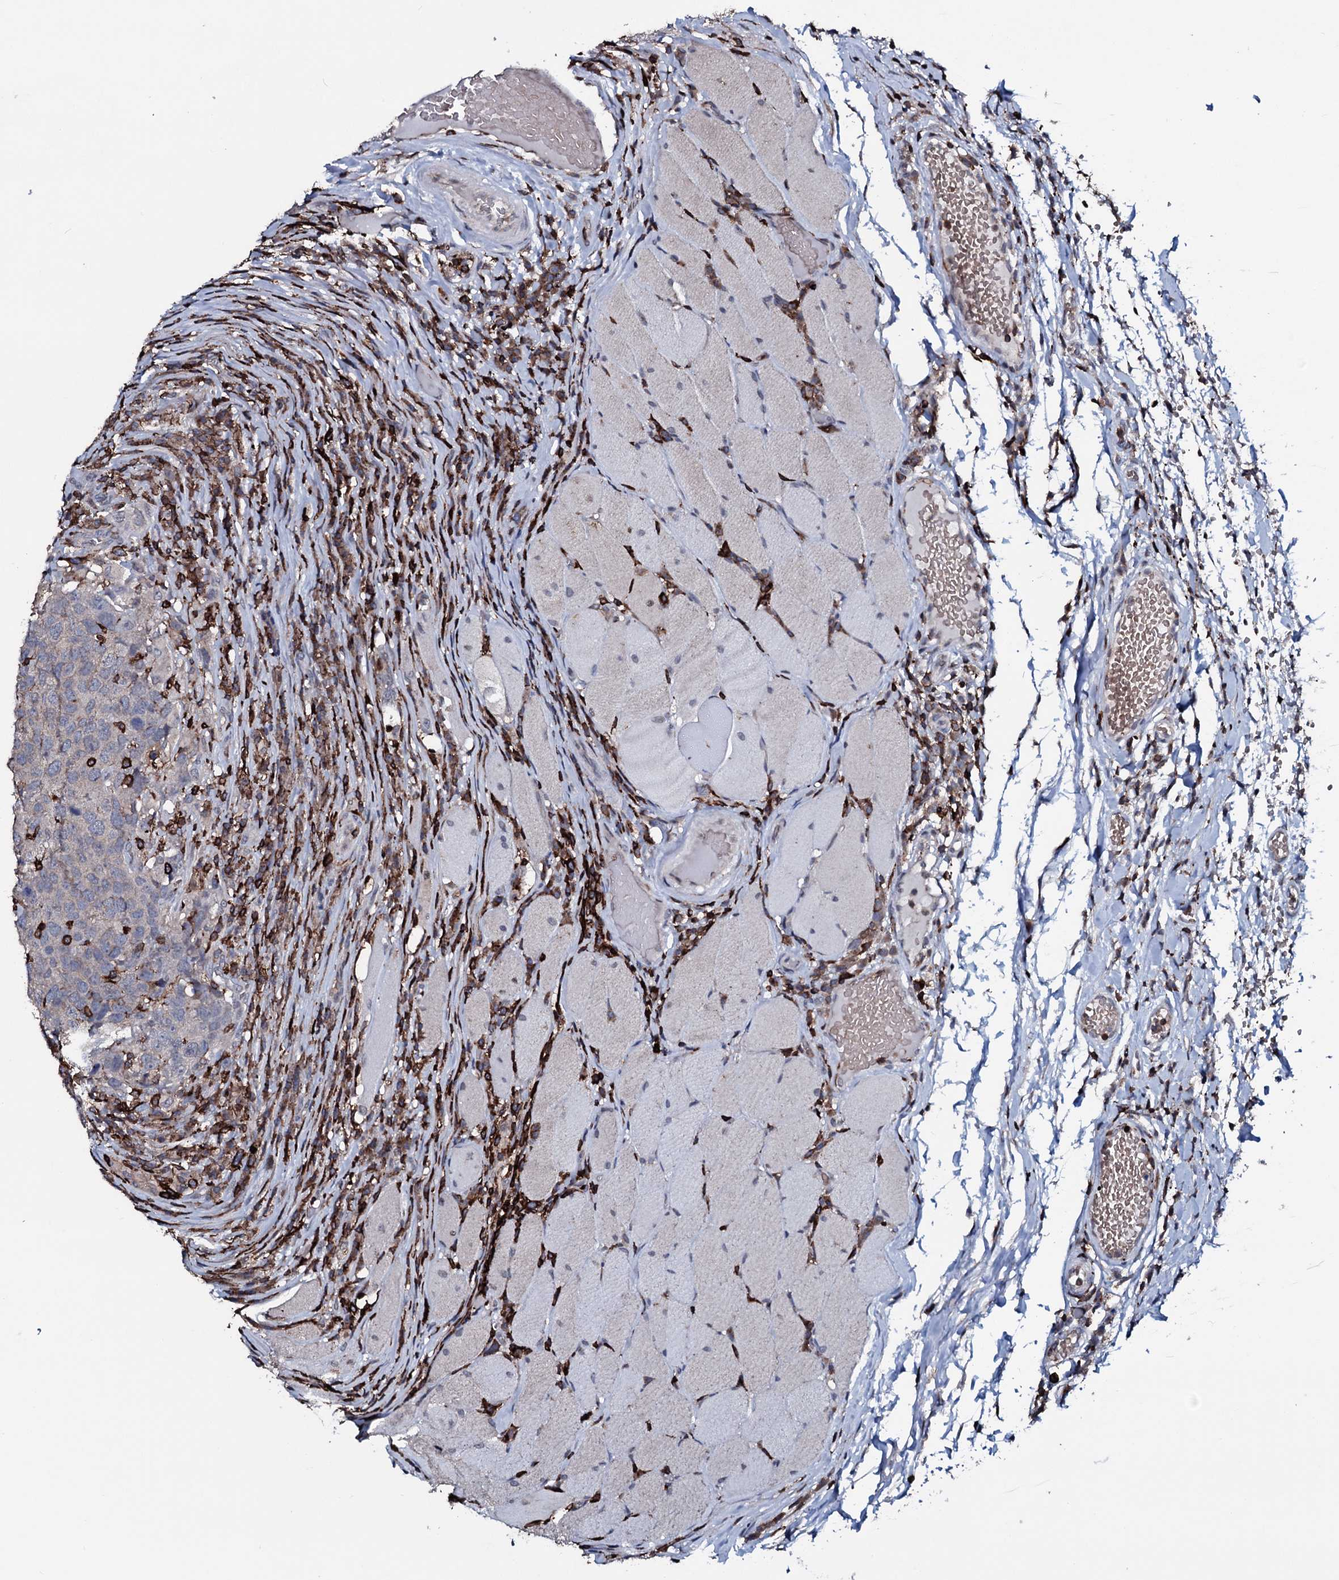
{"staining": {"intensity": "weak", "quantity": "<25%", "location": "cytoplasmic/membranous"}, "tissue": "head and neck cancer", "cell_type": "Tumor cells", "image_type": "cancer", "snomed": [{"axis": "morphology", "description": "Squamous cell carcinoma, NOS"}, {"axis": "topography", "description": "Head-Neck"}], "caption": "An immunohistochemistry (IHC) photomicrograph of head and neck squamous cell carcinoma is shown. There is no staining in tumor cells of head and neck squamous cell carcinoma. (DAB (3,3'-diaminobenzidine) immunohistochemistry, high magnification).", "gene": "OGFOD2", "patient": {"sex": "male", "age": 66}}